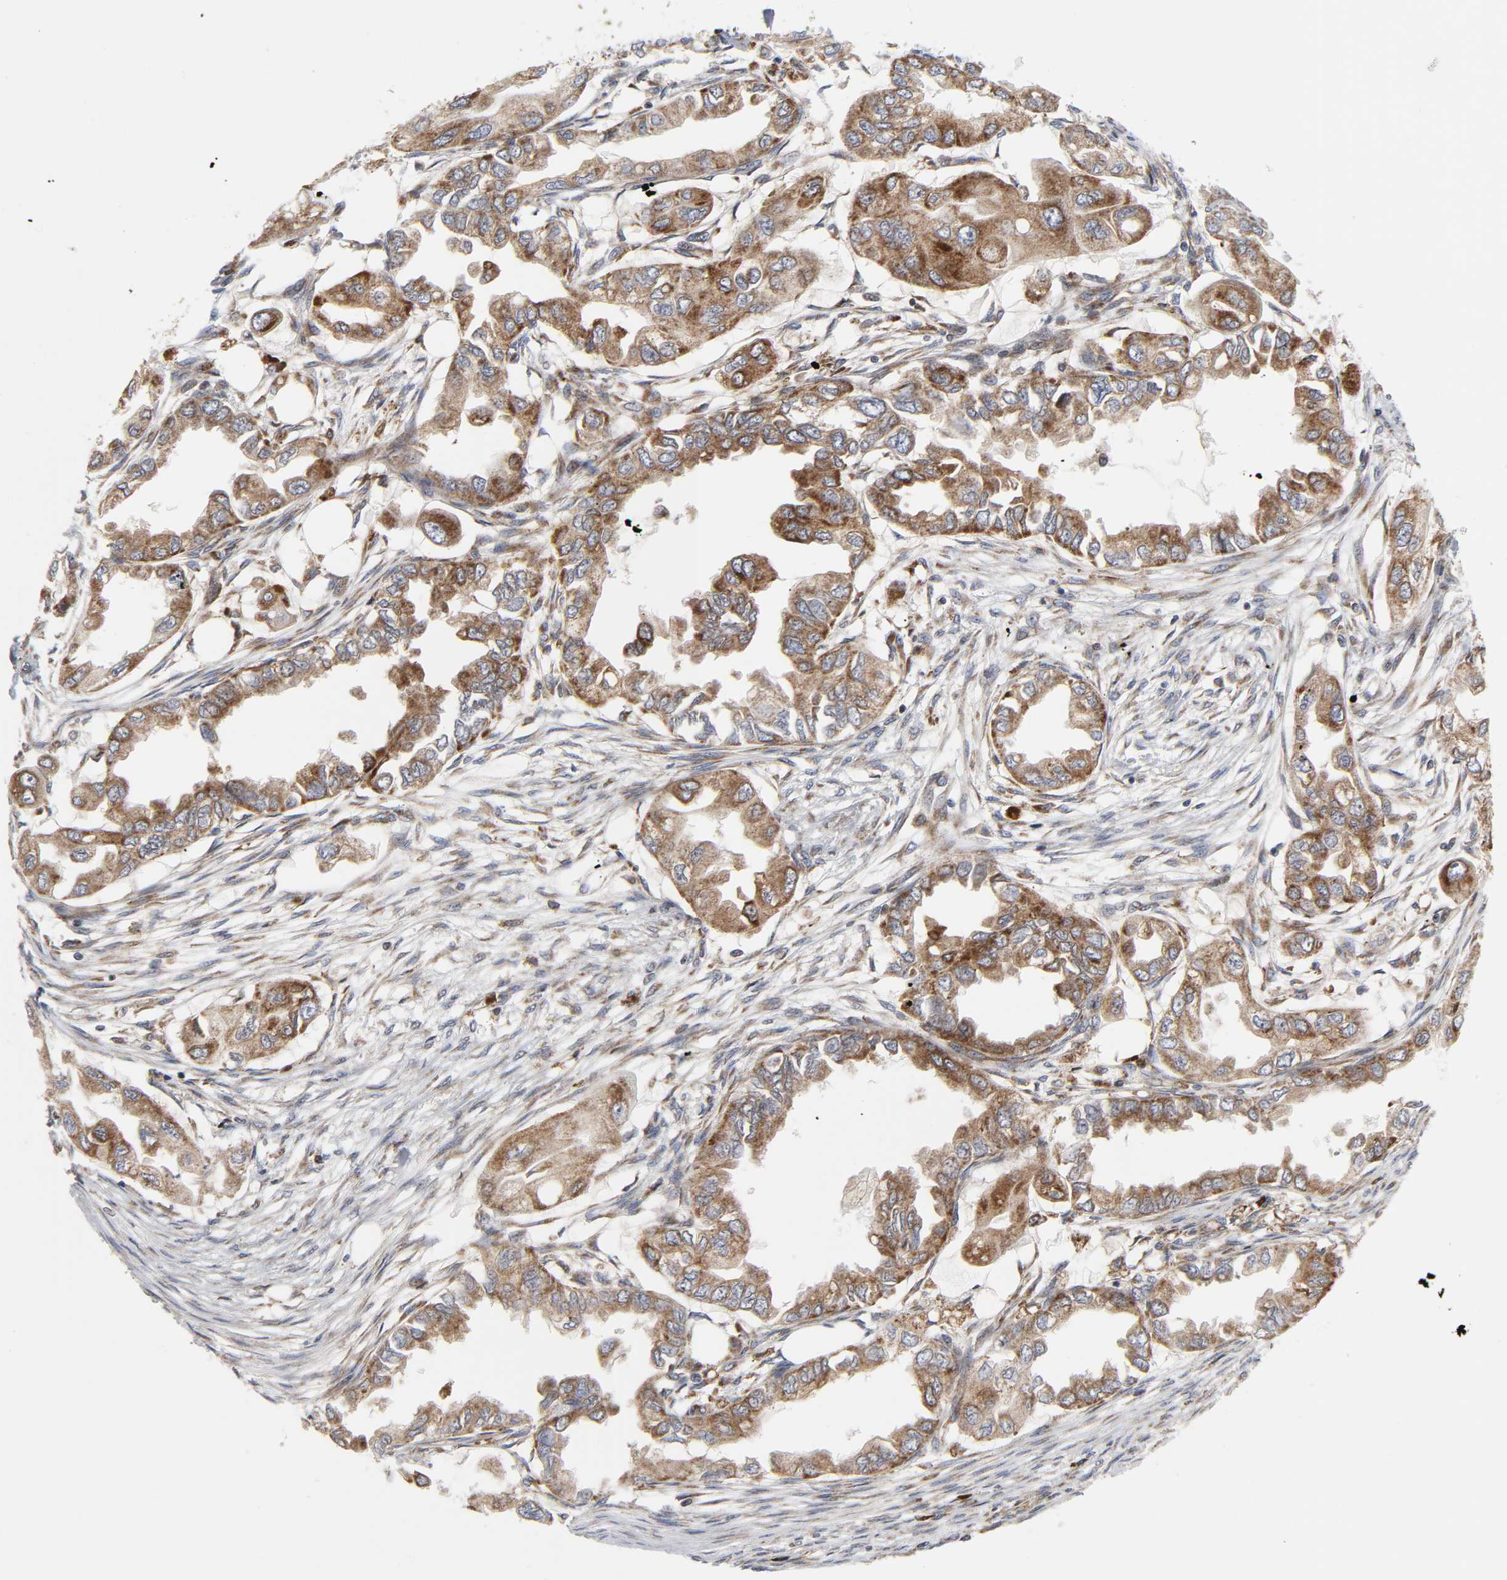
{"staining": {"intensity": "moderate", "quantity": ">75%", "location": "cytoplasmic/membranous"}, "tissue": "endometrial cancer", "cell_type": "Tumor cells", "image_type": "cancer", "snomed": [{"axis": "morphology", "description": "Adenocarcinoma, NOS"}, {"axis": "topography", "description": "Endometrium"}], "caption": "Immunohistochemistry (IHC) staining of adenocarcinoma (endometrial), which displays medium levels of moderate cytoplasmic/membranous positivity in approximately >75% of tumor cells indicating moderate cytoplasmic/membranous protein expression. The staining was performed using DAB (brown) for protein detection and nuclei were counterstained in hematoxylin (blue).", "gene": "BAX", "patient": {"sex": "female", "age": 67}}